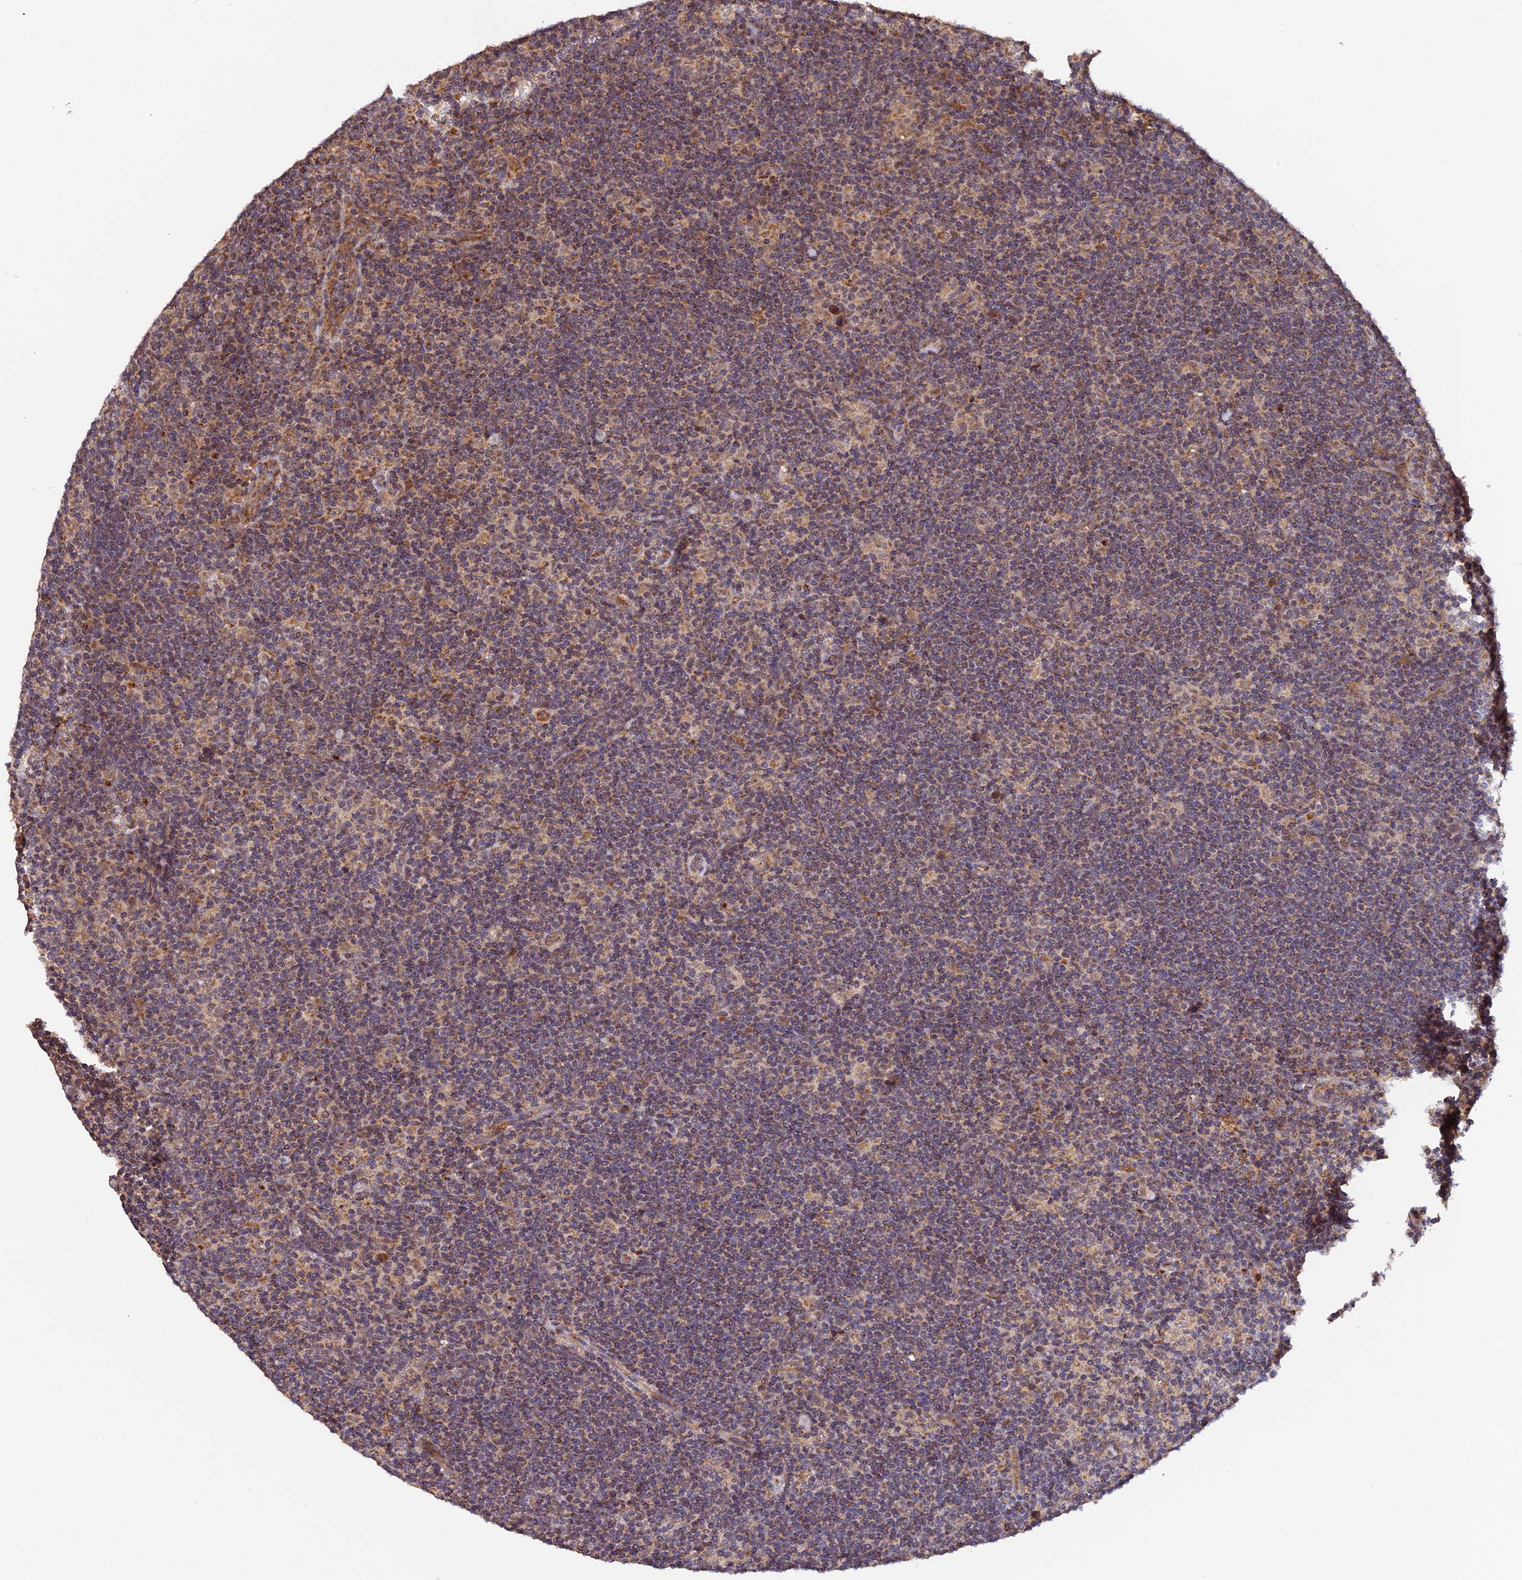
{"staining": {"intensity": "moderate", "quantity": "25%-75%", "location": "cytoplasmic/membranous"}, "tissue": "lymphoma", "cell_type": "Tumor cells", "image_type": "cancer", "snomed": [{"axis": "morphology", "description": "Hodgkin's disease, NOS"}, {"axis": "topography", "description": "Lymph node"}], "caption": "There is medium levels of moderate cytoplasmic/membranous staining in tumor cells of lymphoma, as demonstrated by immunohistochemical staining (brown color).", "gene": "MNS1", "patient": {"sex": "female", "age": 57}}